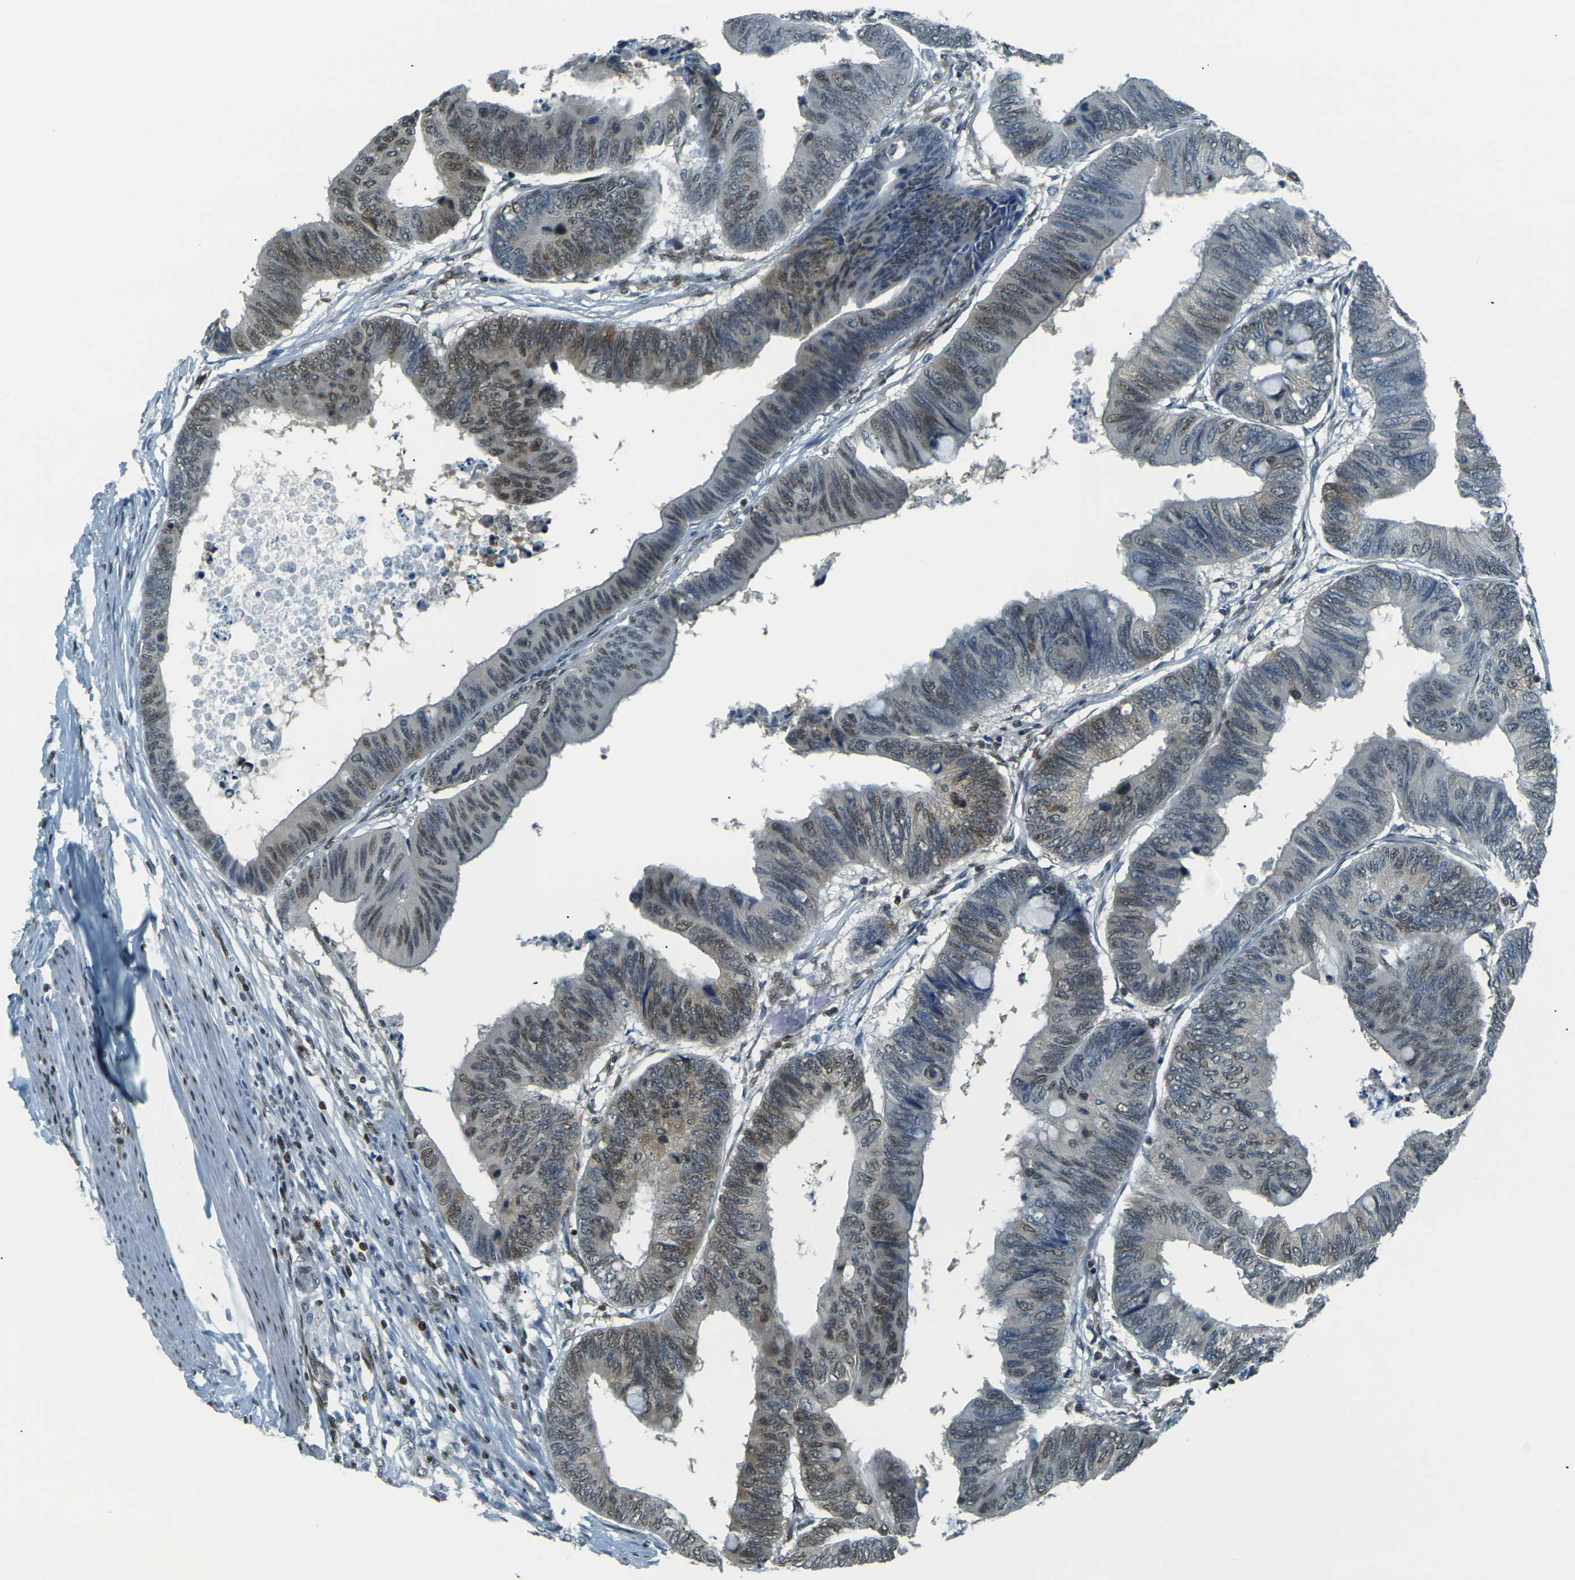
{"staining": {"intensity": "moderate", "quantity": "25%-75%", "location": "nuclear"}, "tissue": "colorectal cancer", "cell_type": "Tumor cells", "image_type": "cancer", "snomed": [{"axis": "morphology", "description": "Normal tissue, NOS"}, {"axis": "morphology", "description": "Adenocarcinoma, NOS"}, {"axis": "topography", "description": "Rectum"}, {"axis": "topography", "description": "Peripheral nerve tissue"}], "caption": "Adenocarcinoma (colorectal) tissue reveals moderate nuclear expression in approximately 25%-75% of tumor cells, visualized by immunohistochemistry.", "gene": "NHEJ1", "patient": {"sex": "male", "age": 92}}